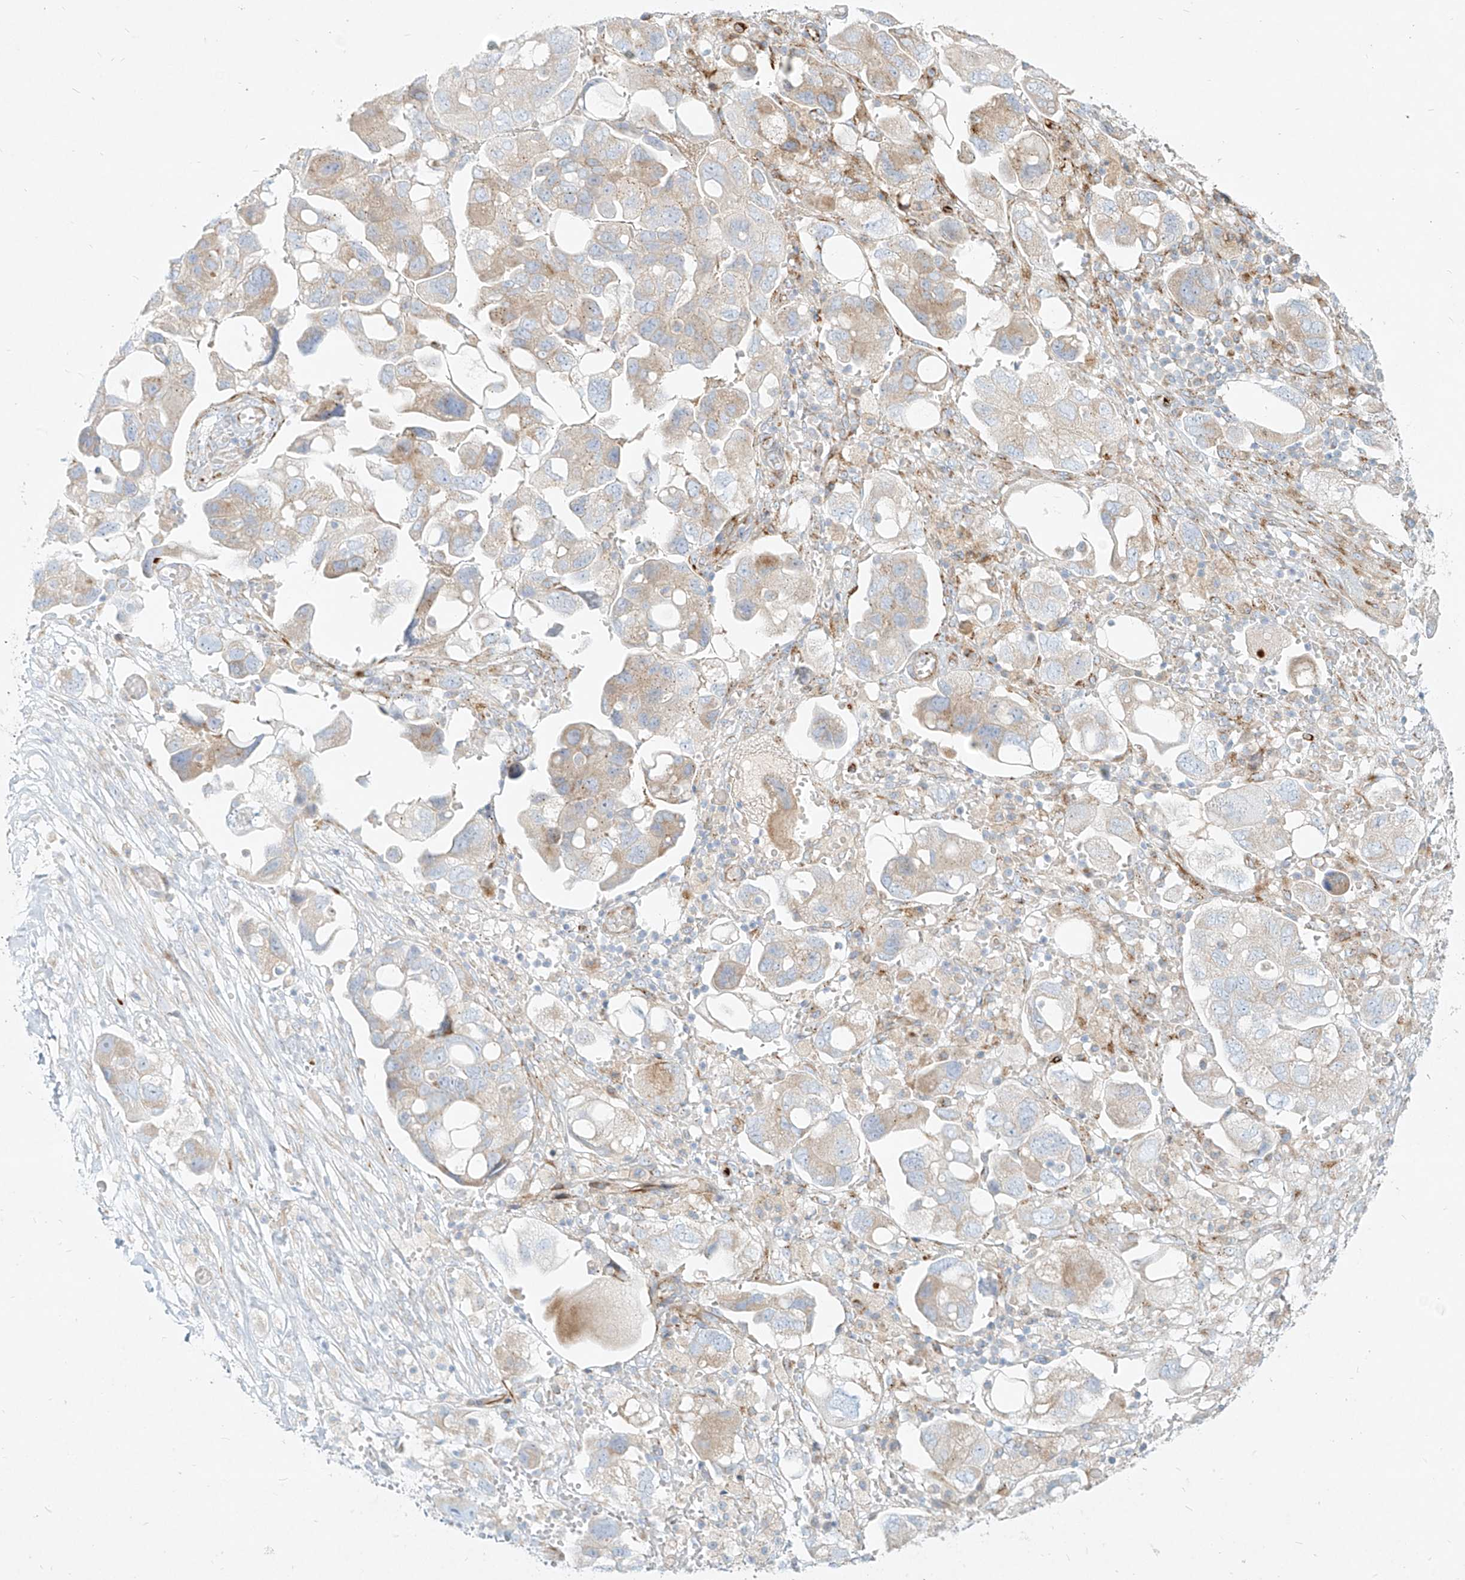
{"staining": {"intensity": "weak", "quantity": "25%-75%", "location": "cytoplasmic/membranous"}, "tissue": "ovarian cancer", "cell_type": "Tumor cells", "image_type": "cancer", "snomed": [{"axis": "morphology", "description": "Carcinoma, NOS"}, {"axis": "morphology", "description": "Cystadenocarcinoma, serous, NOS"}, {"axis": "topography", "description": "Ovary"}], "caption": "DAB (3,3'-diaminobenzidine) immunohistochemical staining of ovarian serous cystadenocarcinoma shows weak cytoplasmic/membranous protein positivity in approximately 25%-75% of tumor cells. The staining was performed using DAB (3,3'-diaminobenzidine) to visualize the protein expression in brown, while the nuclei were stained in blue with hematoxylin (Magnification: 20x).", "gene": "MTX2", "patient": {"sex": "female", "age": 69}}